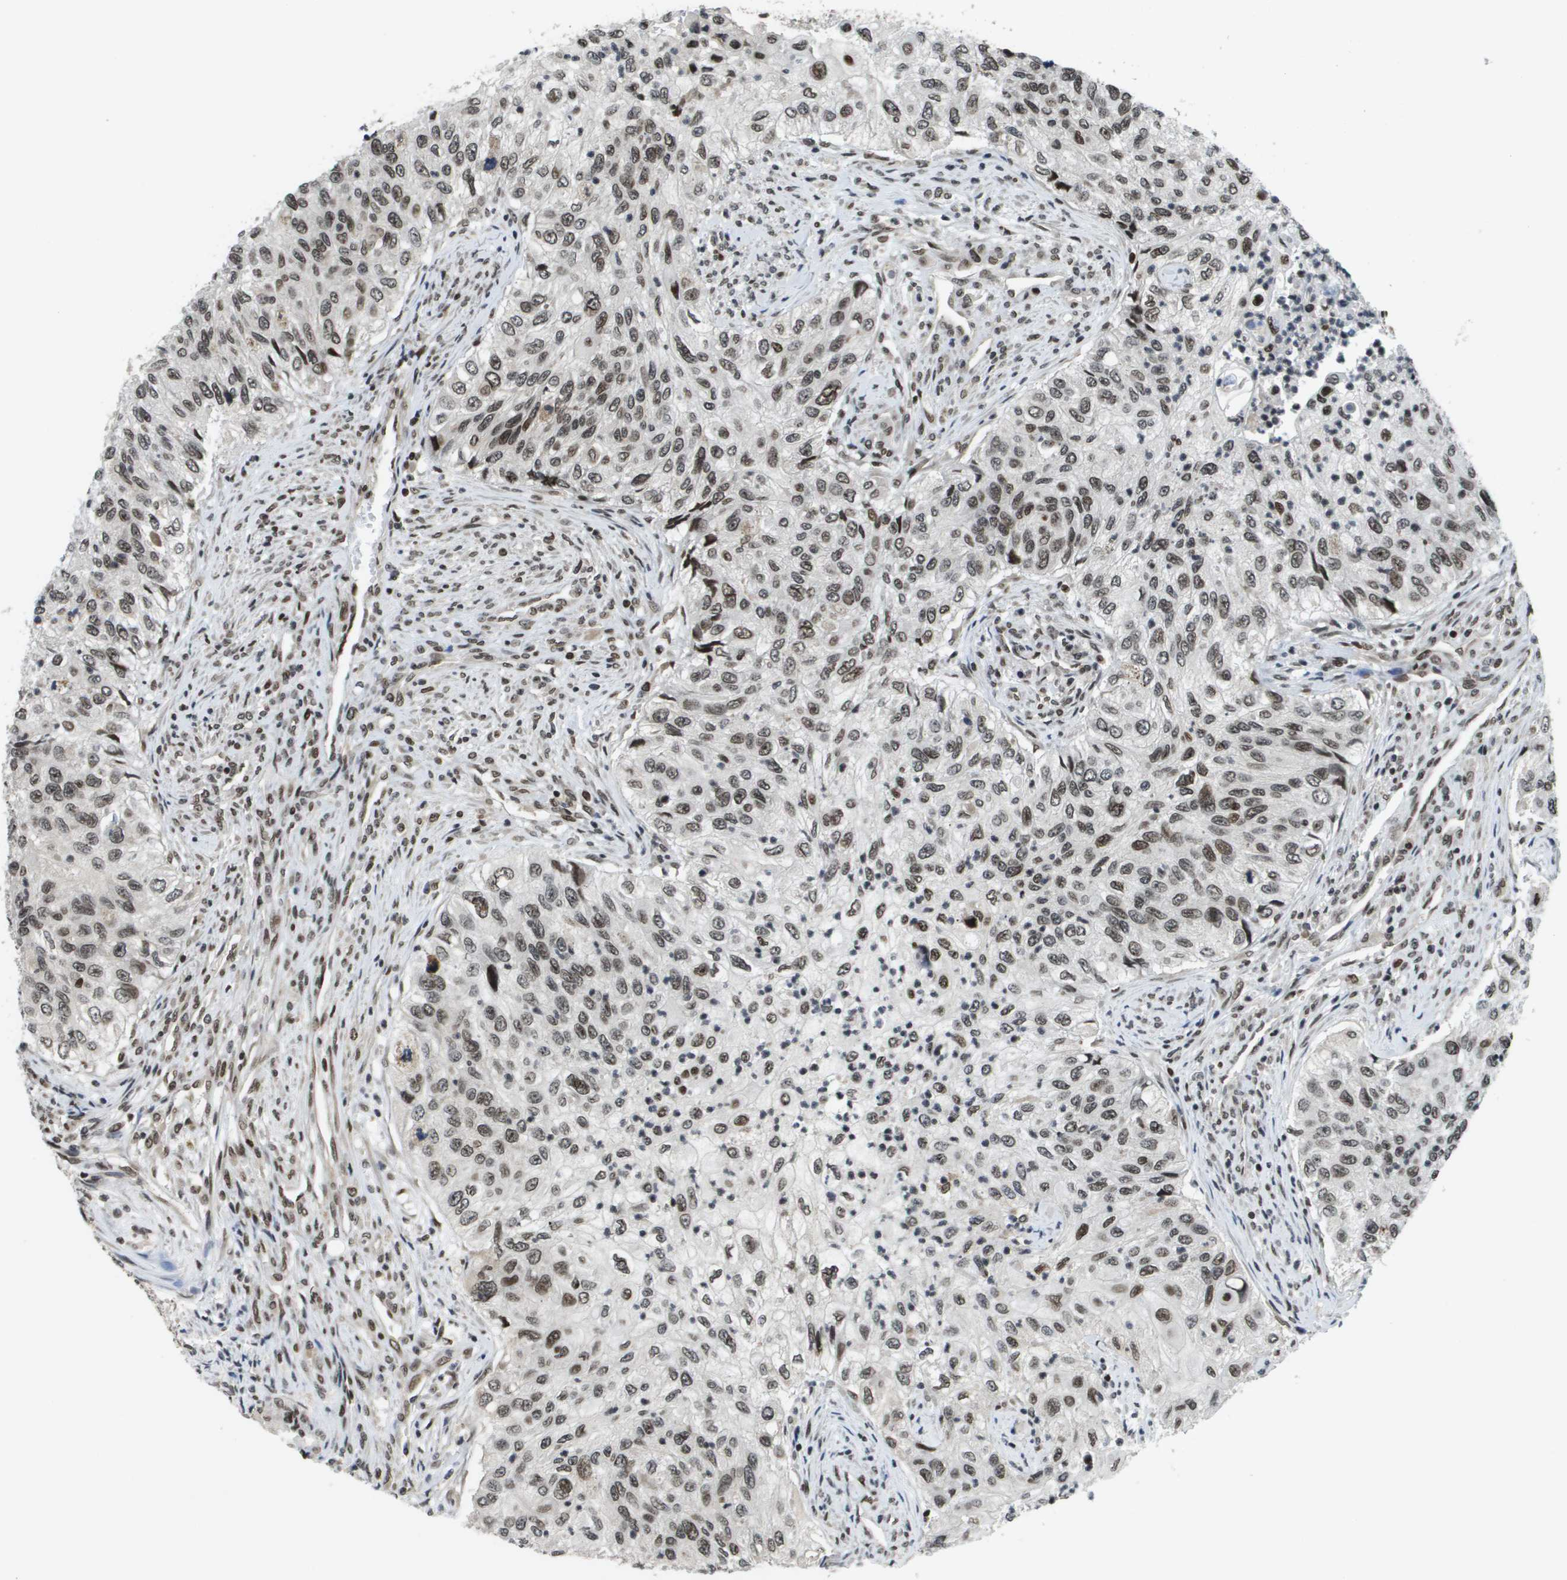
{"staining": {"intensity": "moderate", "quantity": ">75%", "location": "nuclear"}, "tissue": "urothelial cancer", "cell_type": "Tumor cells", "image_type": "cancer", "snomed": [{"axis": "morphology", "description": "Urothelial carcinoma, High grade"}, {"axis": "topography", "description": "Urinary bladder"}], "caption": "About >75% of tumor cells in human urothelial carcinoma (high-grade) show moderate nuclear protein staining as visualized by brown immunohistochemical staining.", "gene": "RECQL4", "patient": {"sex": "female", "age": 60}}